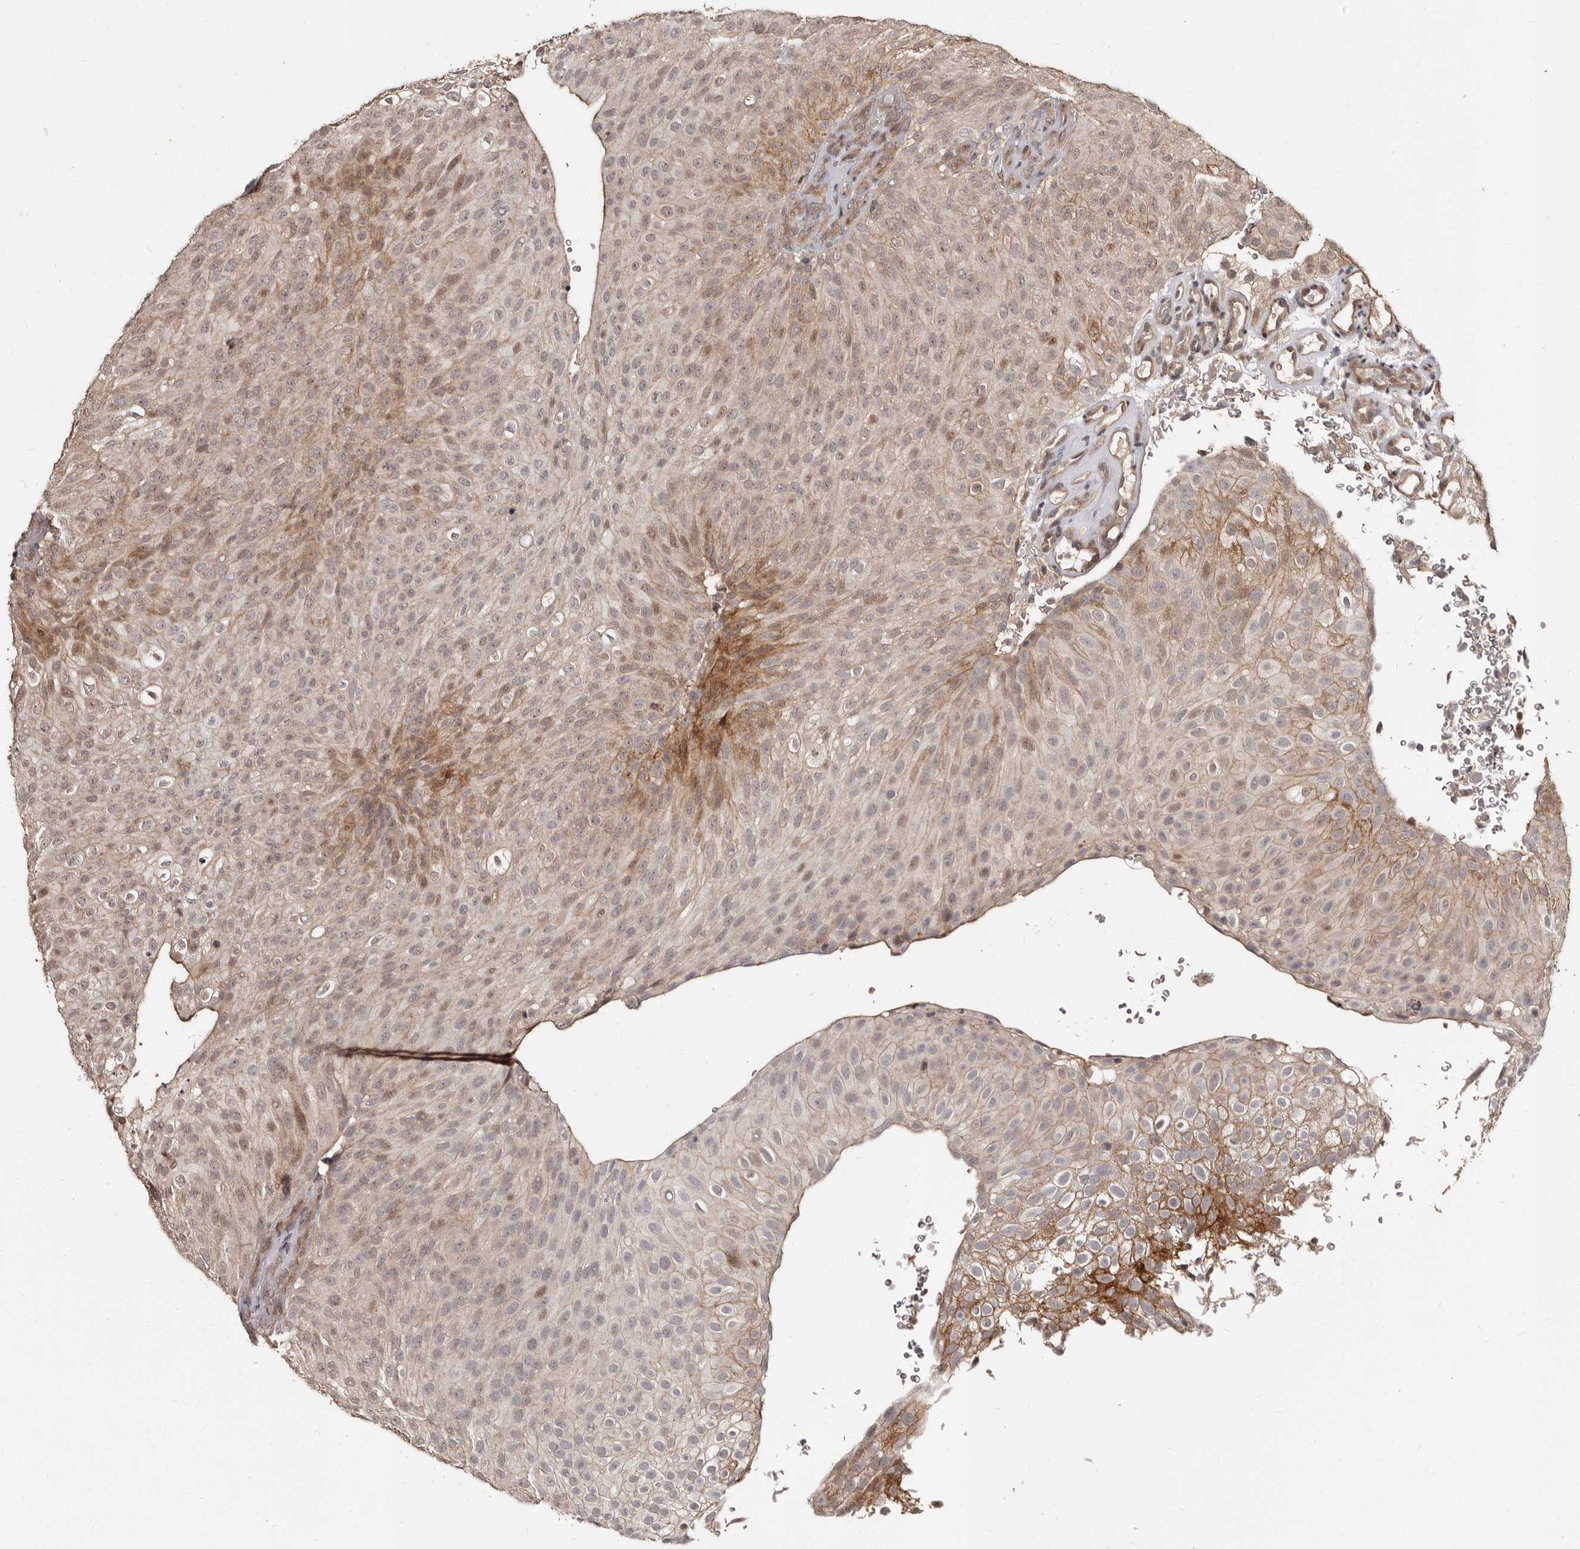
{"staining": {"intensity": "moderate", "quantity": "<25%", "location": "cytoplasmic/membranous,nuclear"}, "tissue": "urothelial cancer", "cell_type": "Tumor cells", "image_type": "cancer", "snomed": [{"axis": "morphology", "description": "Urothelial carcinoma, Low grade"}, {"axis": "topography", "description": "Urinary bladder"}], "caption": "Urothelial cancer was stained to show a protein in brown. There is low levels of moderate cytoplasmic/membranous and nuclear staining in approximately <25% of tumor cells.", "gene": "TBC1D22B", "patient": {"sex": "male", "age": 78}}